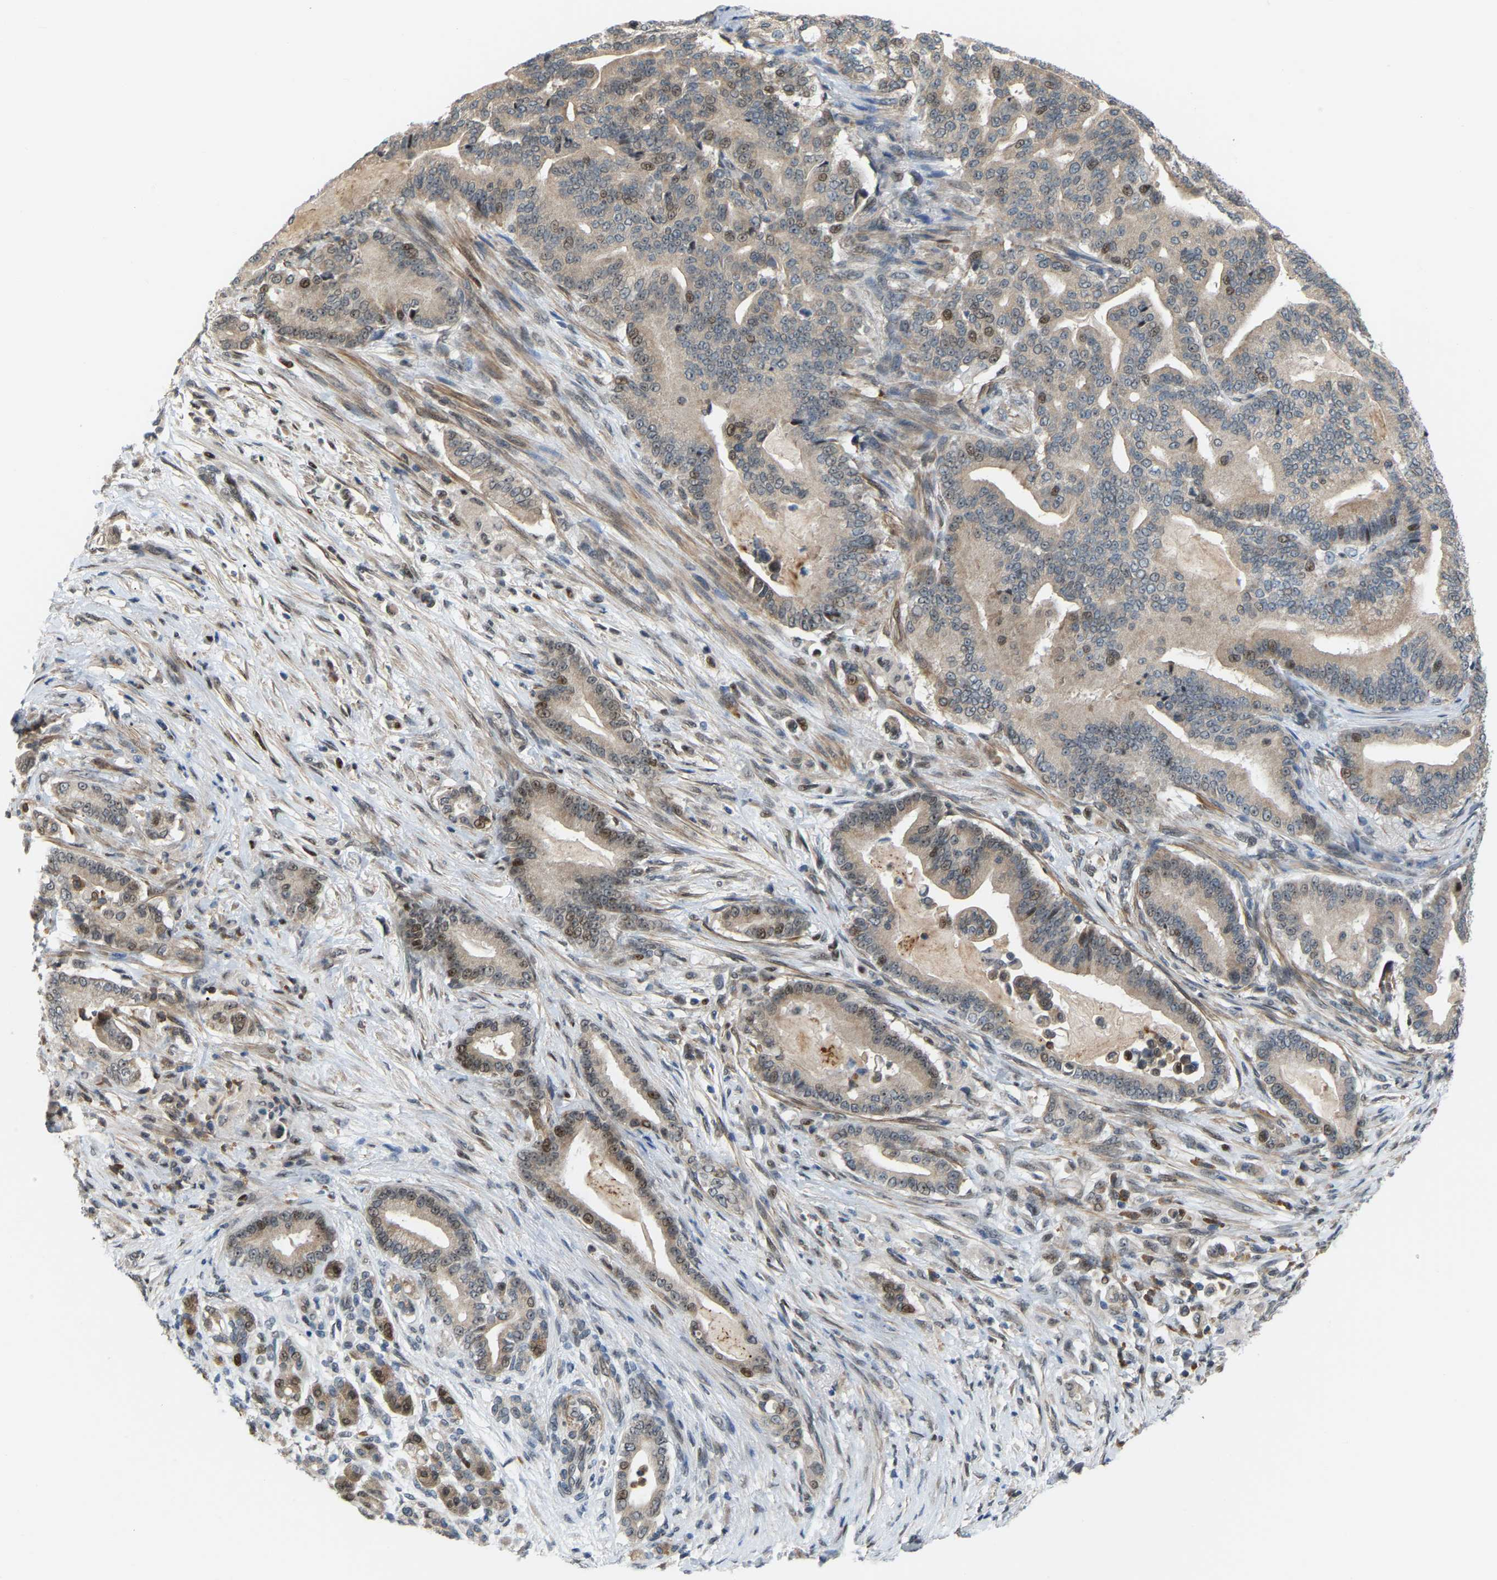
{"staining": {"intensity": "weak", "quantity": ">75%", "location": "cytoplasmic/membranous,nuclear"}, "tissue": "pancreatic cancer", "cell_type": "Tumor cells", "image_type": "cancer", "snomed": [{"axis": "morphology", "description": "Normal tissue, NOS"}, {"axis": "morphology", "description": "Adenocarcinoma, NOS"}, {"axis": "topography", "description": "Pancreas"}], "caption": "Protein expression analysis of adenocarcinoma (pancreatic) shows weak cytoplasmic/membranous and nuclear staining in approximately >75% of tumor cells.", "gene": "CROT", "patient": {"sex": "male", "age": 63}}